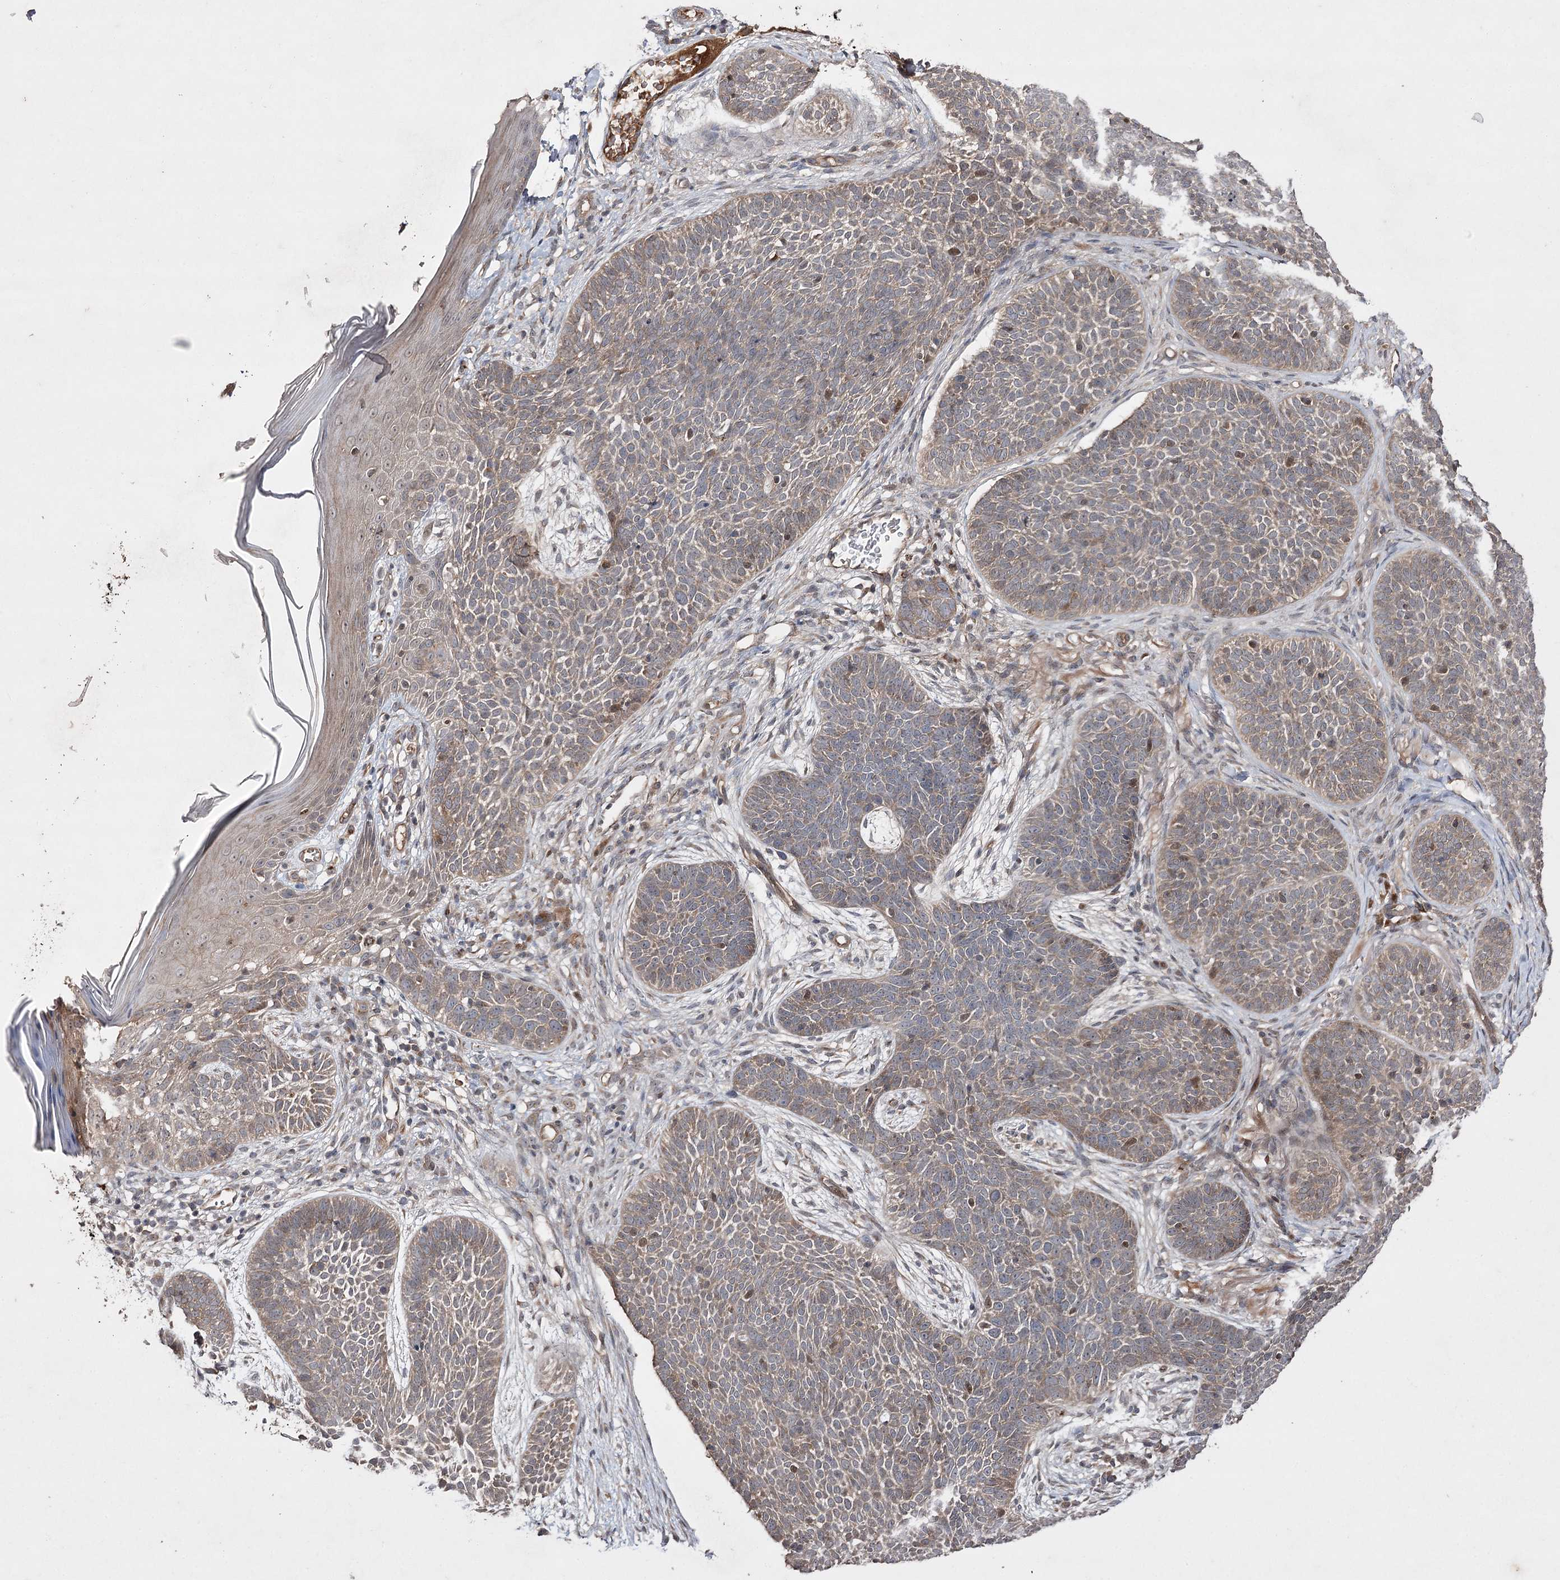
{"staining": {"intensity": "weak", "quantity": ">75%", "location": "cytoplasmic/membranous"}, "tissue": "skin cancer", "cell_type": "Tumor cells", "image_type": "cancer", "snomed": [{"axis": "morphology", "description": "Basal cell carcinoma"}, {"axis": "topography", "description": "Skin"}], "caption": "Brown immunohistochemical staining in human skin cancer displays weak cytoplasmic/membranous positivity in approximately >75% of tumor cells. Nuclei are stained in blue.", "gene": "FANCL", "patient": {"sex": "male", "age": 85}}